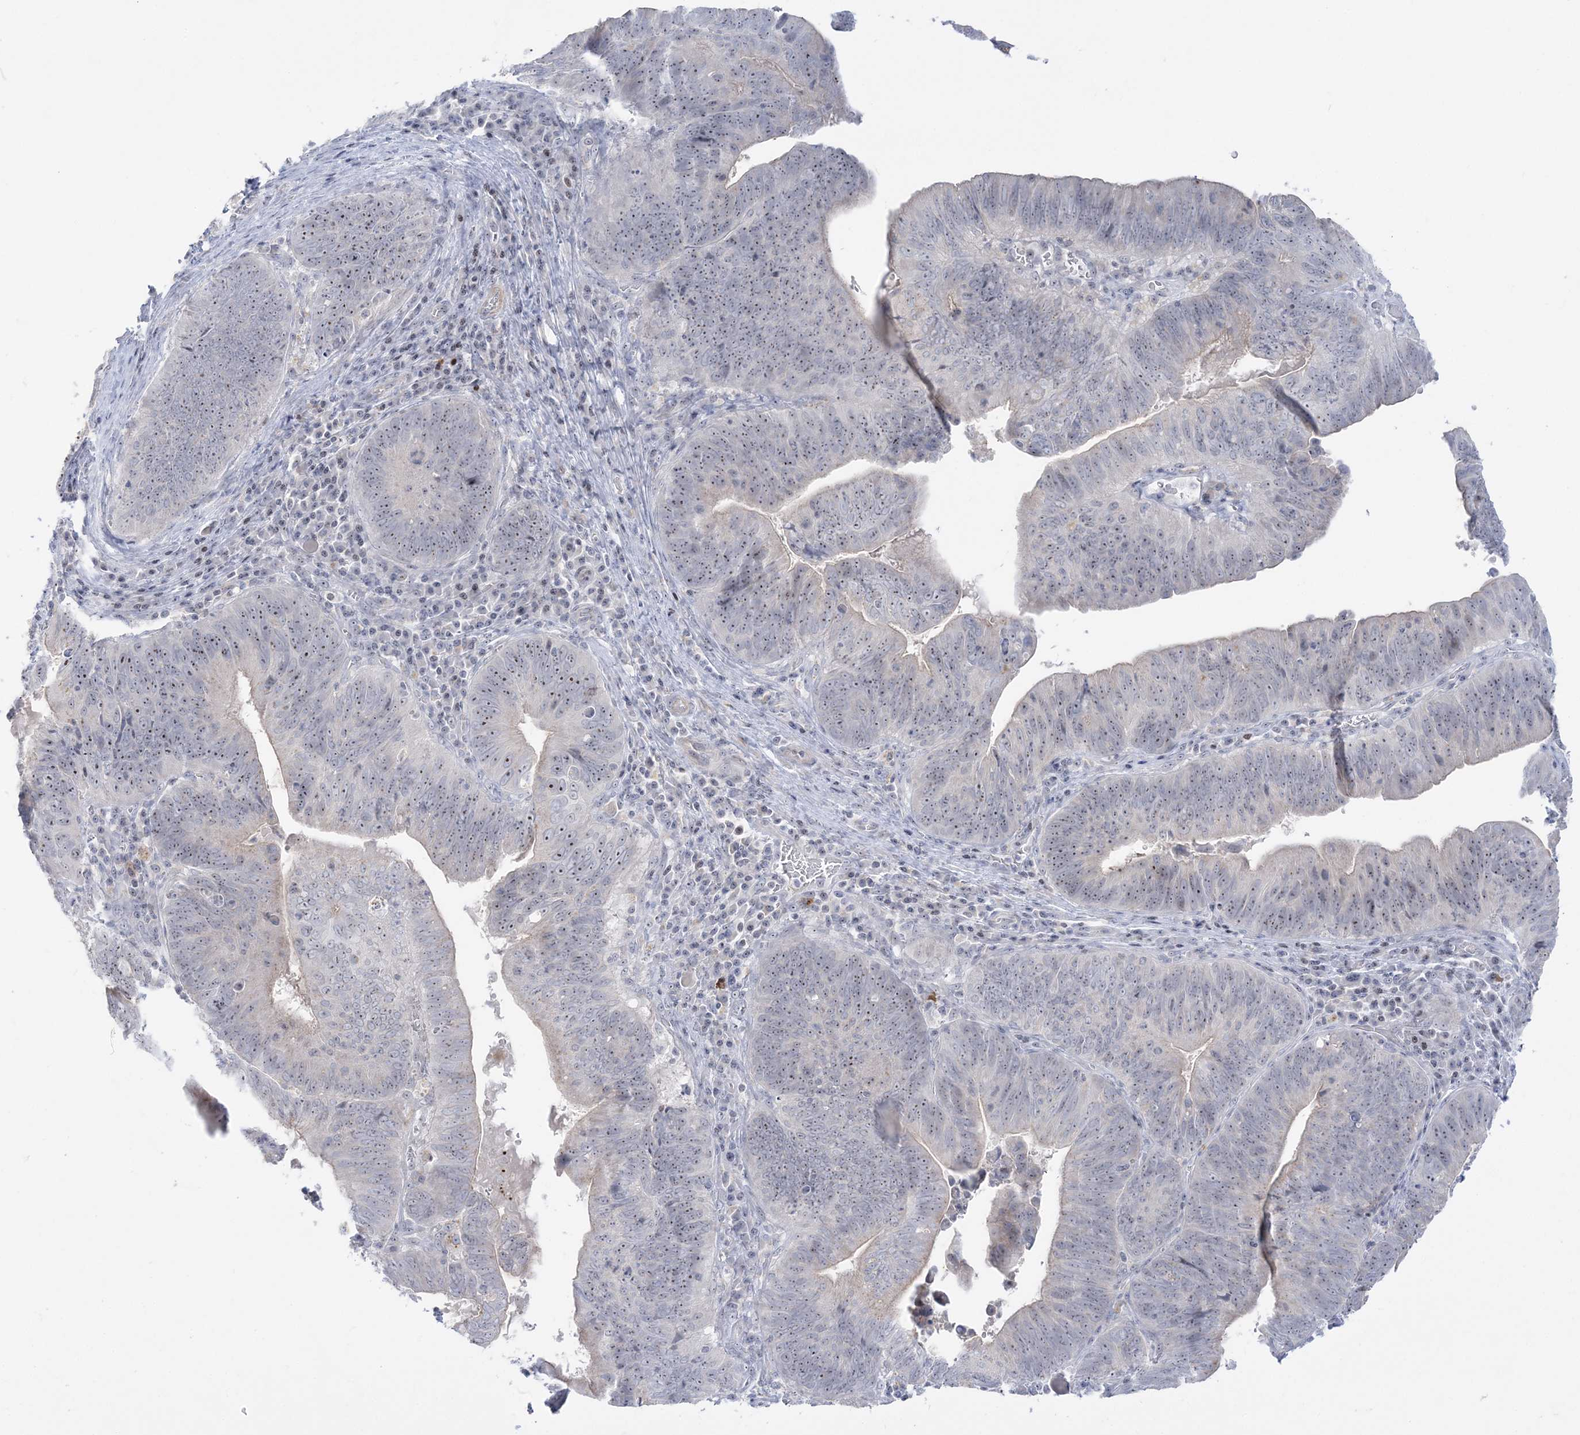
{"staining": {"intensity": "moderate", "quantity": "<25%", "location": "nuclear"}, "tissue": "pancreatic cancer", "cell_type": "Tumor cells", "image_type": "cancer", "snomed": [{"axis": "morphology", "description": "Adenocarcinoma, NOS"}, {"axis": "topography", "description": "Pancreas"}], "caption": "A high-resolution photomicrograph shows immunohistochemistry staining of pancreatic adenocarcinoma, which demonstrates moderate nuclear staining in approximately <25% of tumor cells.", "gene": "SH3BP4", "patient": {"sex": "male", "age": 63}}